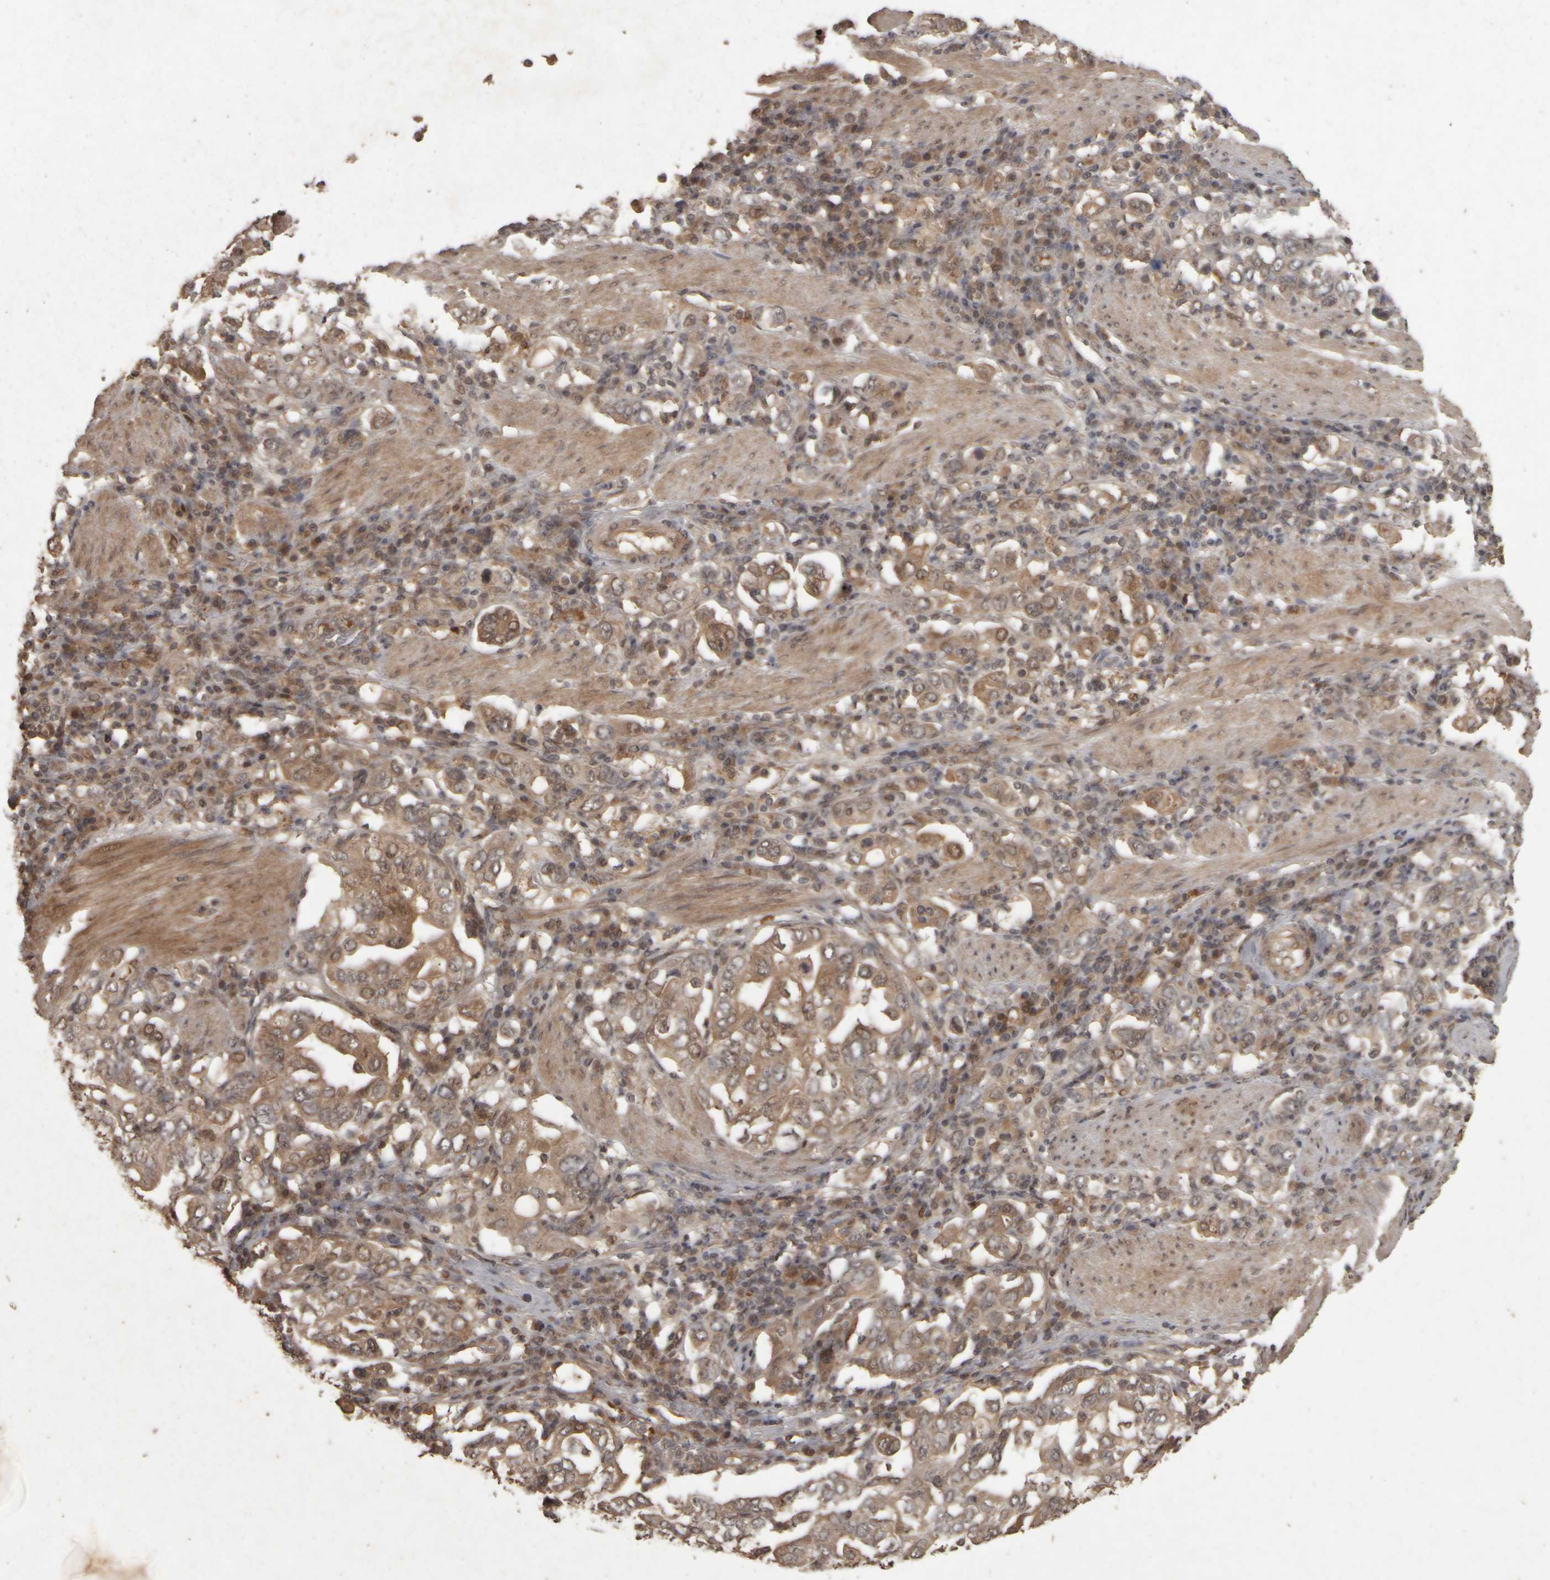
{"staining": {"intensity": "moderate", "quantity": ">75%", "location": "cytoplasmic/membranous,nuclear"}, "tissue": "stomach cancer", "cell_type": "Tumor cells", "image_type": "cancer", "snomed": [{"axis": "morphology", "description": "Adenocarcinoma, NOS"}, {"axis": "topography", "description": "Stomach, upper"}], "caption": "Immunohistochemical staining of human adenocarcinoma (stomach) displays medium levels of moderate cytoplasmic/membranous and nuclear protein positivity in approximately >75% of tumor cells.", "gene": "ACO1", "patient": {"sex": "male", "age": 62}}